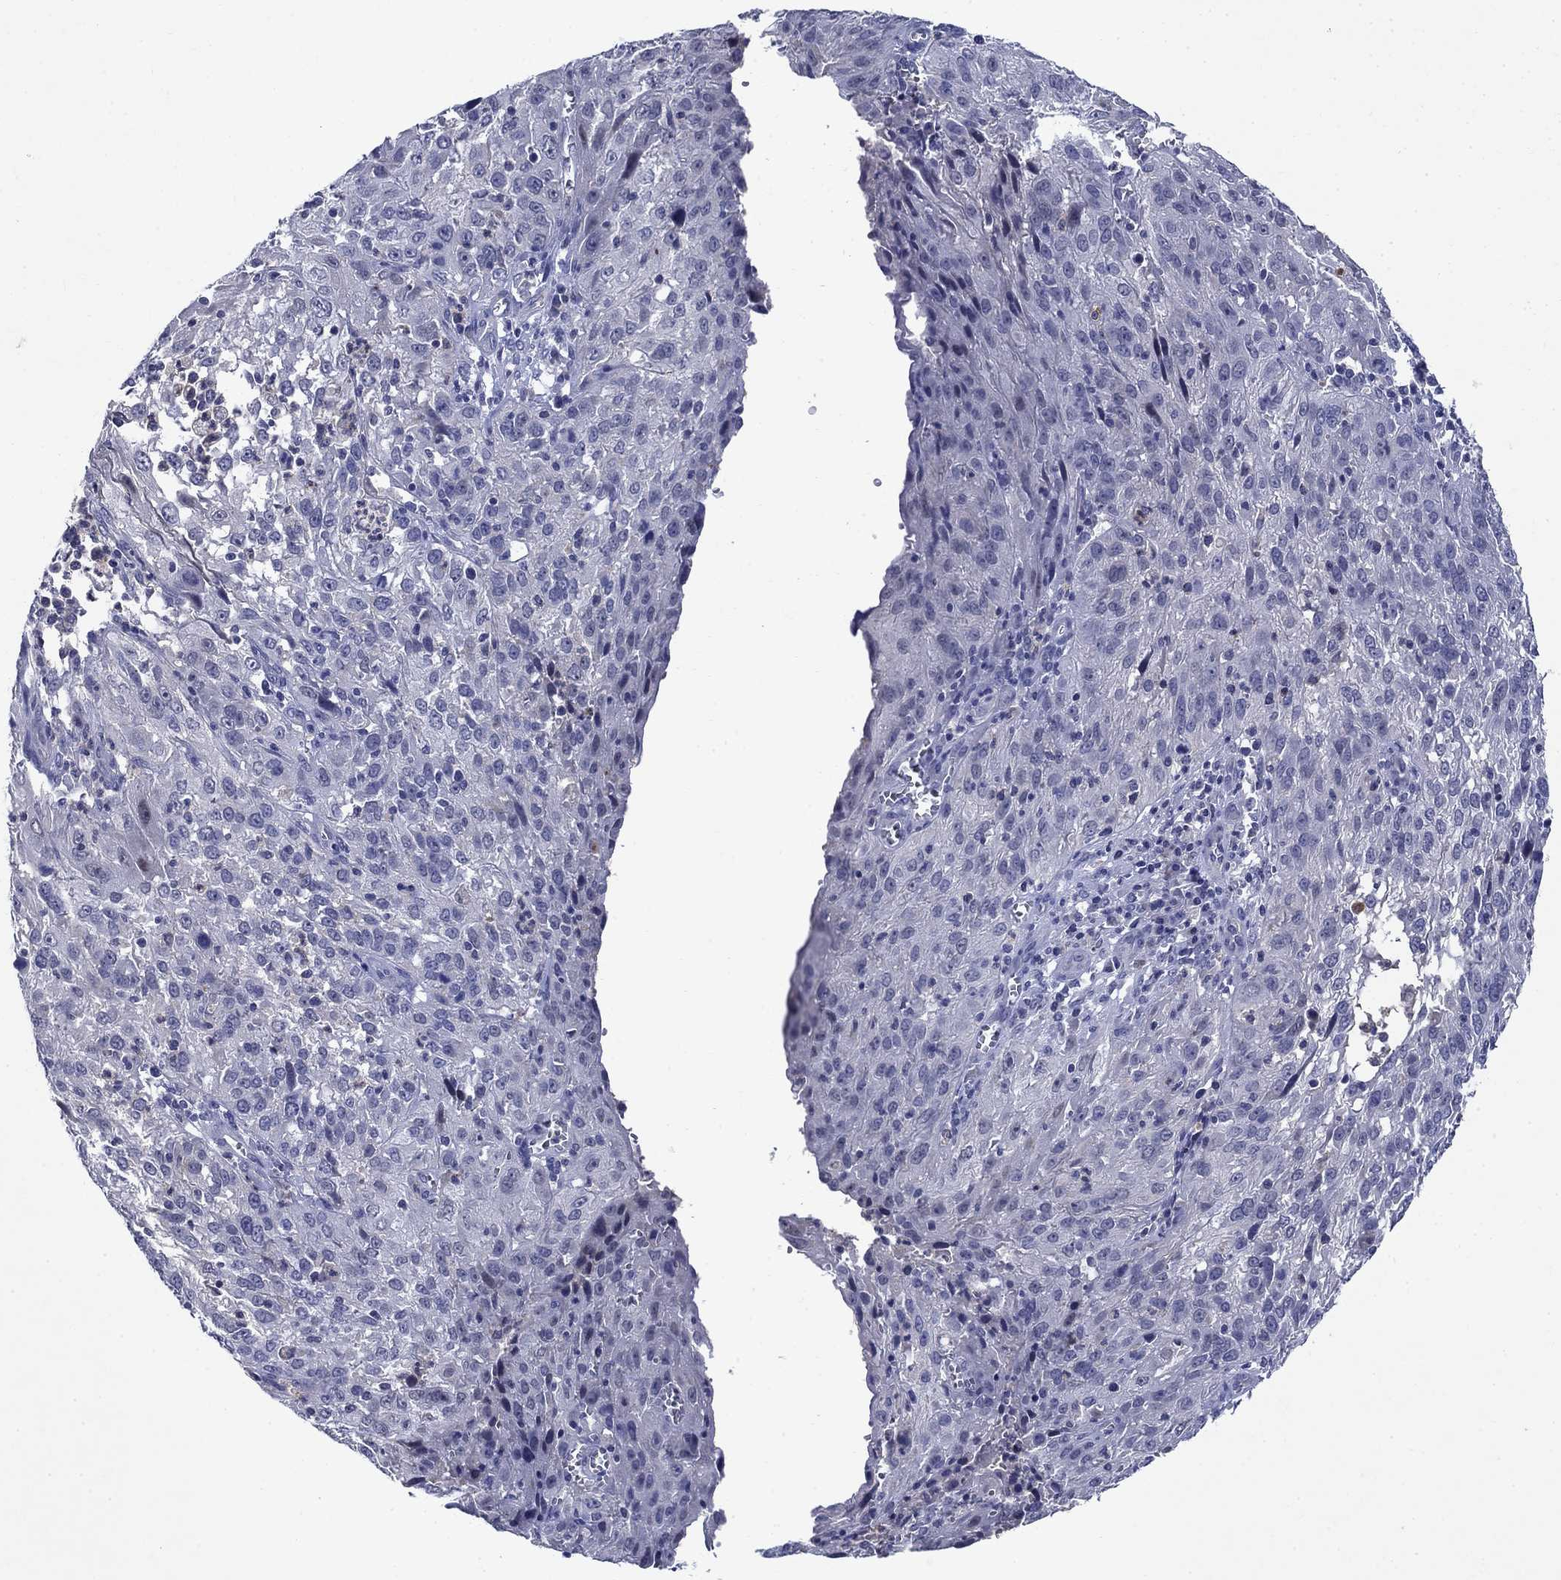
{"staining": {"intensity": "negative", "quantity": "none", "location": "none"}, "tissue": "cervical cancer", "cell_type": "Tumor cells", "image_type": "cancer", "snomed": [{"axis": "morphology", "description": "Squamous cell carcinoma, NOS"}, {"axis": "topography", "description": "Cervix"}], "caption": "Cervical squamous cell carcinoma was stained to show a protein in brown. There is no significant positivity in tumor cells.", "gene": "STAB2", "patient": {"sex": "female", "age": 32}}